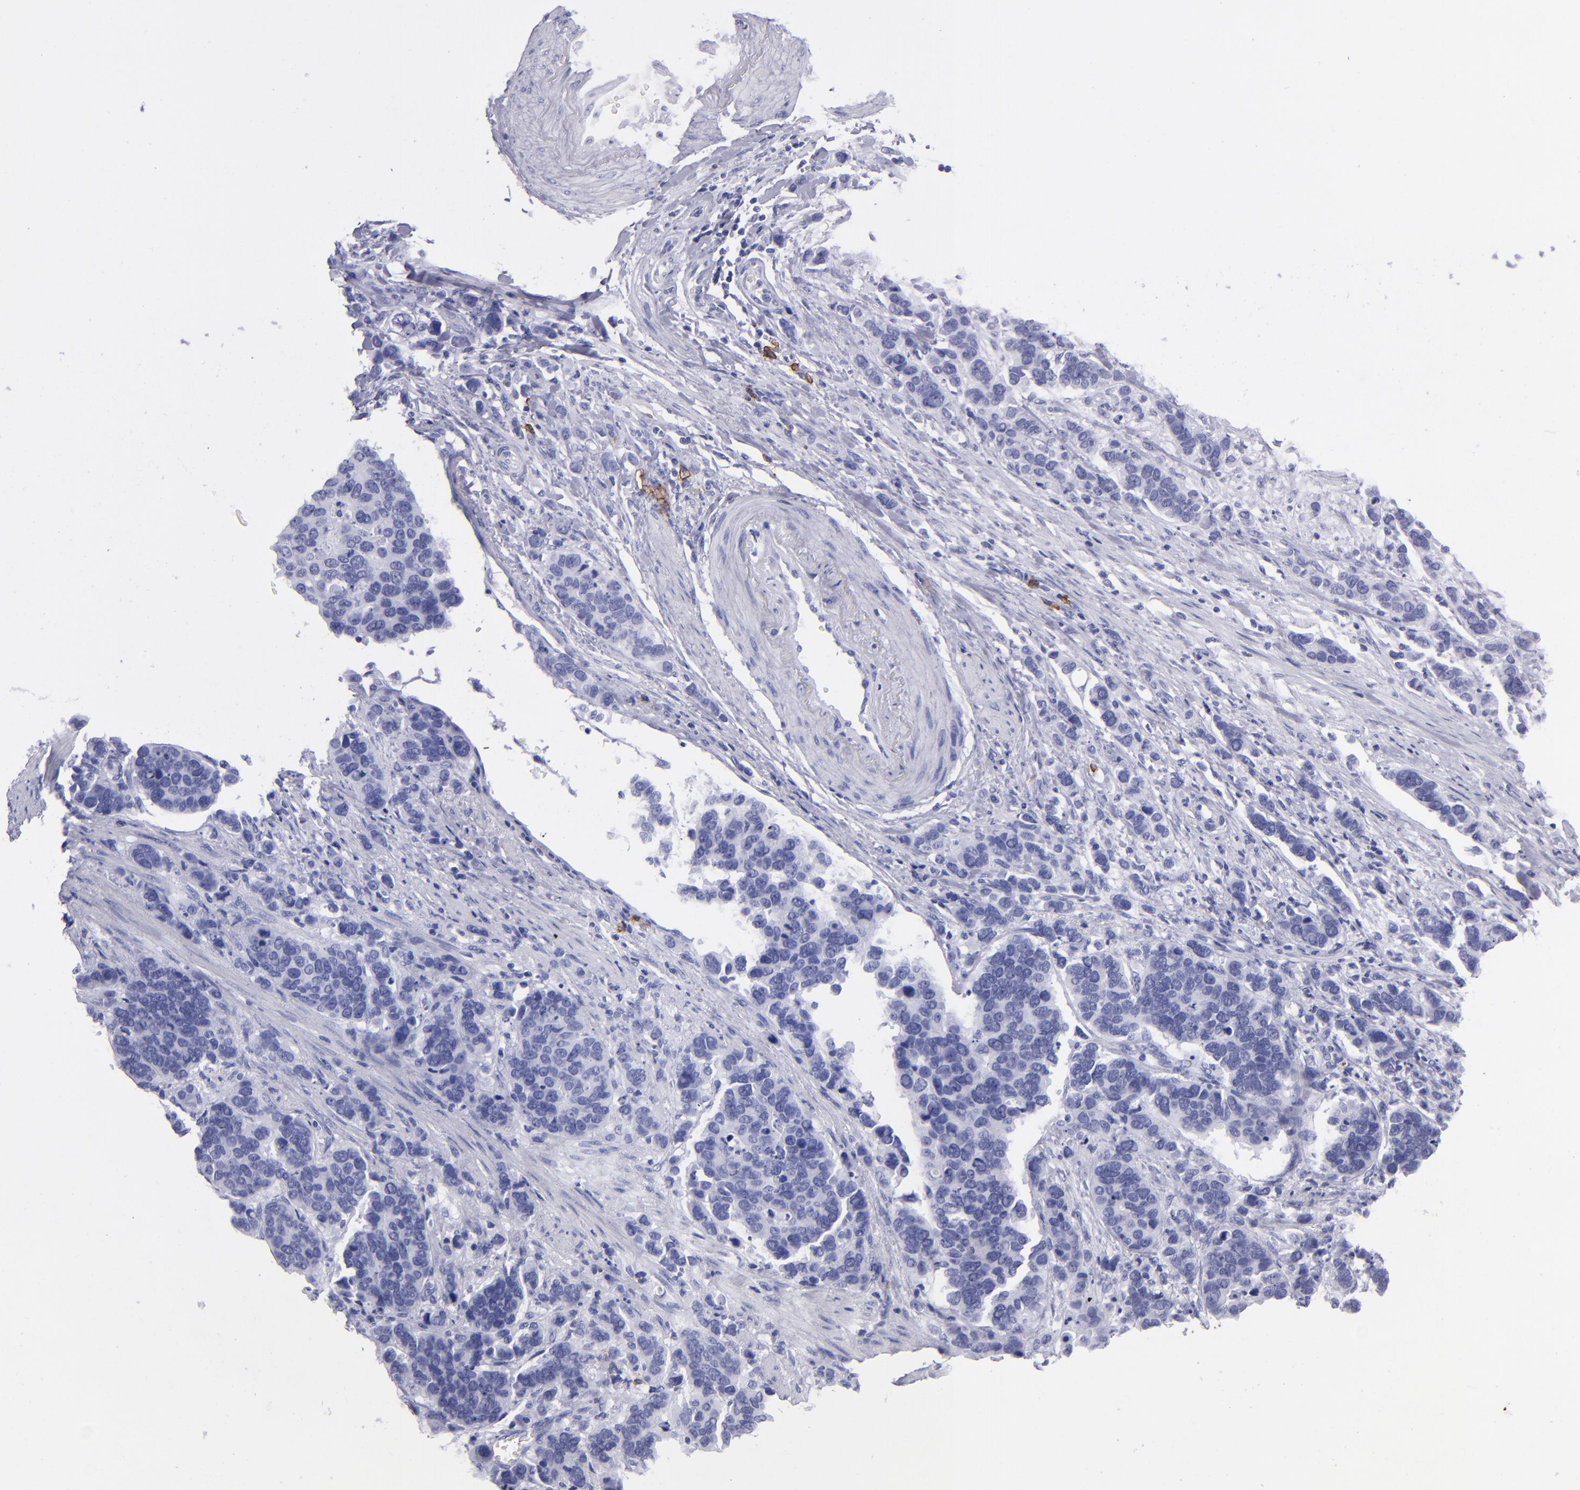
{"staining": {"intensity": "negative", "quantity": "none", "location": "none"}, "tissue": "stomach cancer", "cell_type": "Tumor cells", "image_type": "cancer", "snomed": [{"axis": "morphology", "description": "Adenocarcinoma, NOS"}, {"axis": "topography", "description": "Stomach, upper"}], "caption": "An immunohistochemistry (IHC) histopathology image of adenocarcinoma (stomach) is shown. There is no staining in tumor cells of adenocarcinoma (stomach). The staining was performed using DAB to visualize the protein expression in brown, while the nuclei were stained in blue with hematoxylin (Magnification: 20x).", "gene": "CD38", "patient": {"sex": "male", "age": 71}}